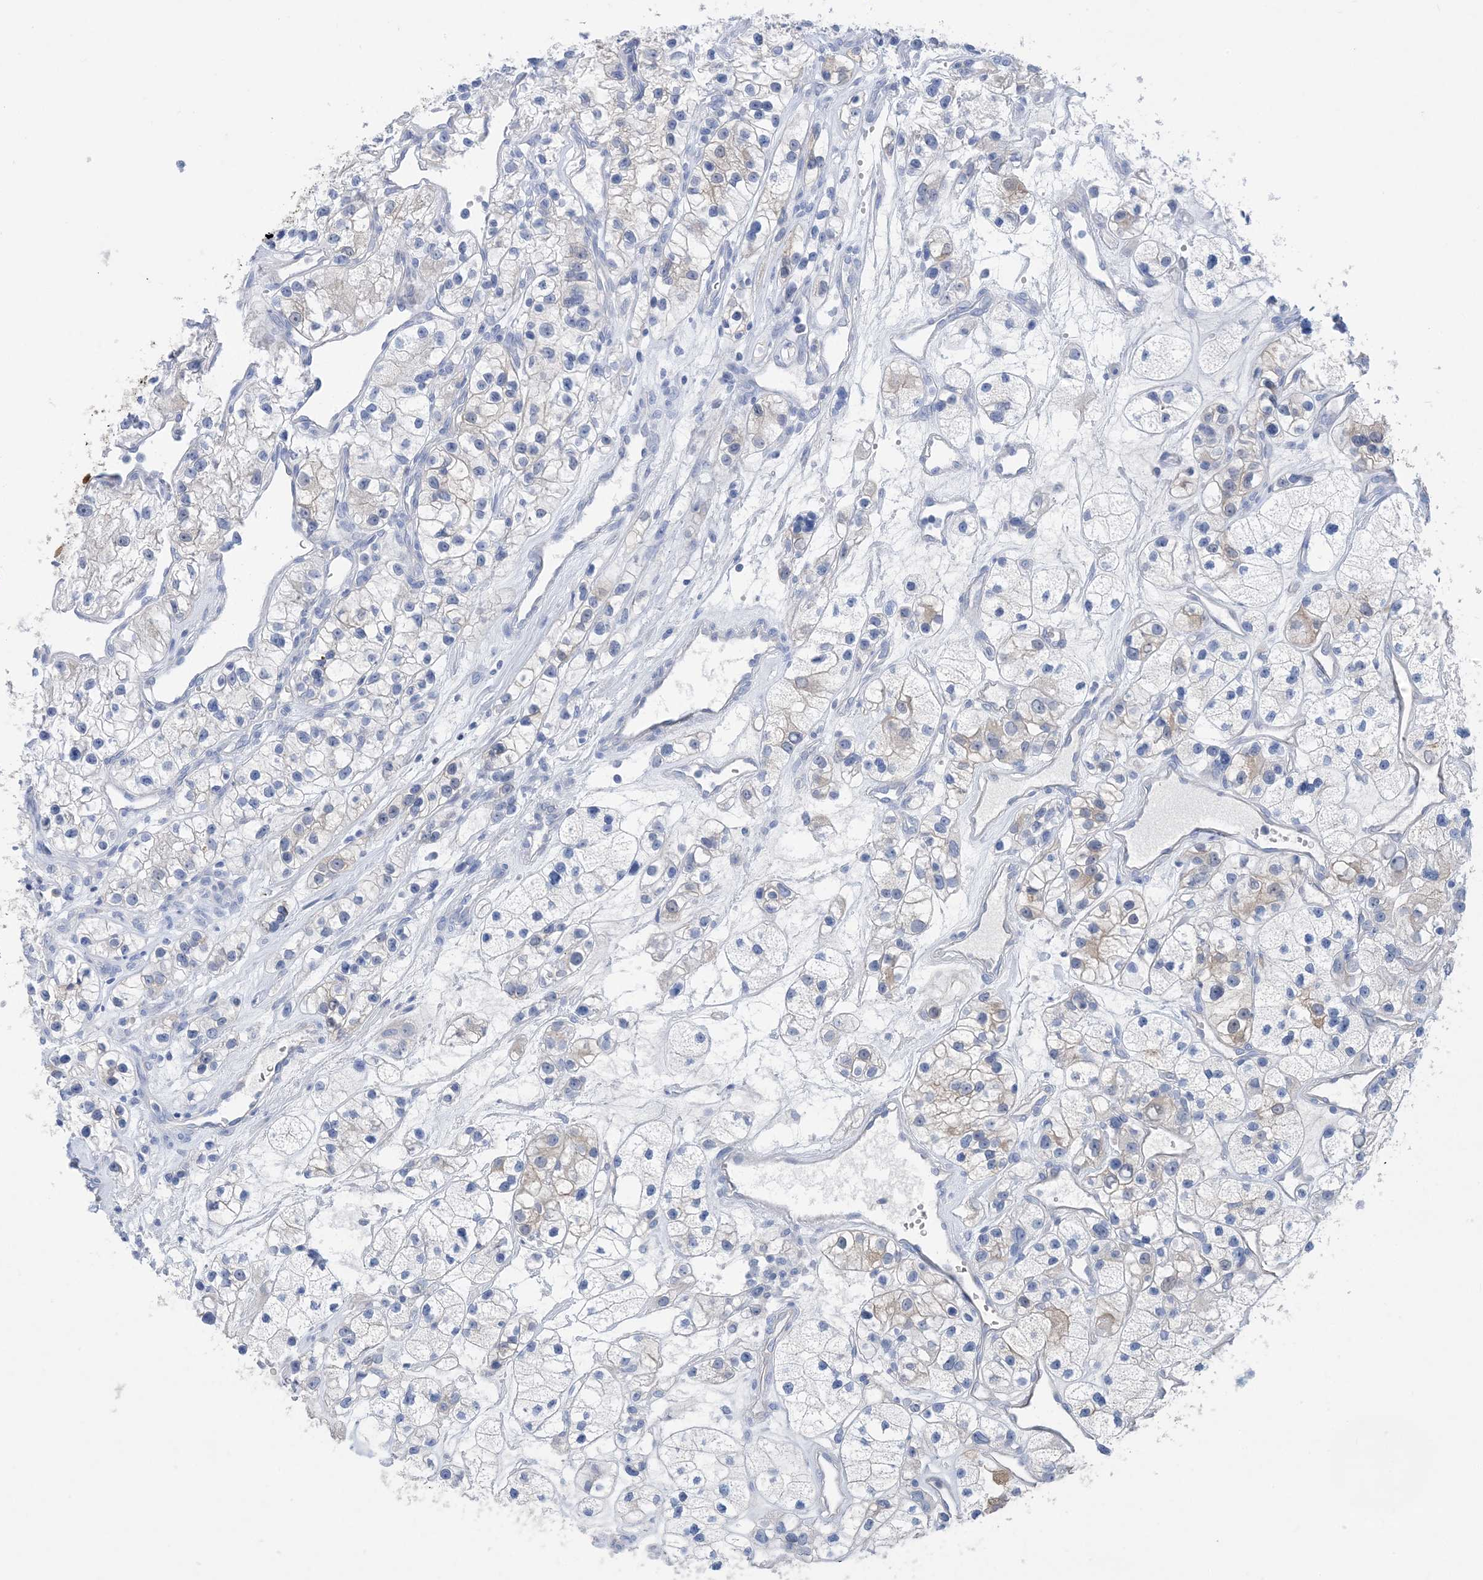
{"staining": {"intensity": "negative", "quantity": "none", "location": "none"}, "tissue": "renal cancer", "cell_type": "Tumor cells", "image_type": "cancer", "snomed": [{"axis": "morphology", "description": "Adenocarcinoma, NOS"}, {"axis": "topography", "description": "Kidney"}], "caption": "Immunohistochemistry of renal cancer (adenocarcinoma) displays no expression in tumor cells.", "gene": "SH3YL1", "patient": {"sex": "female", "age": 57}}